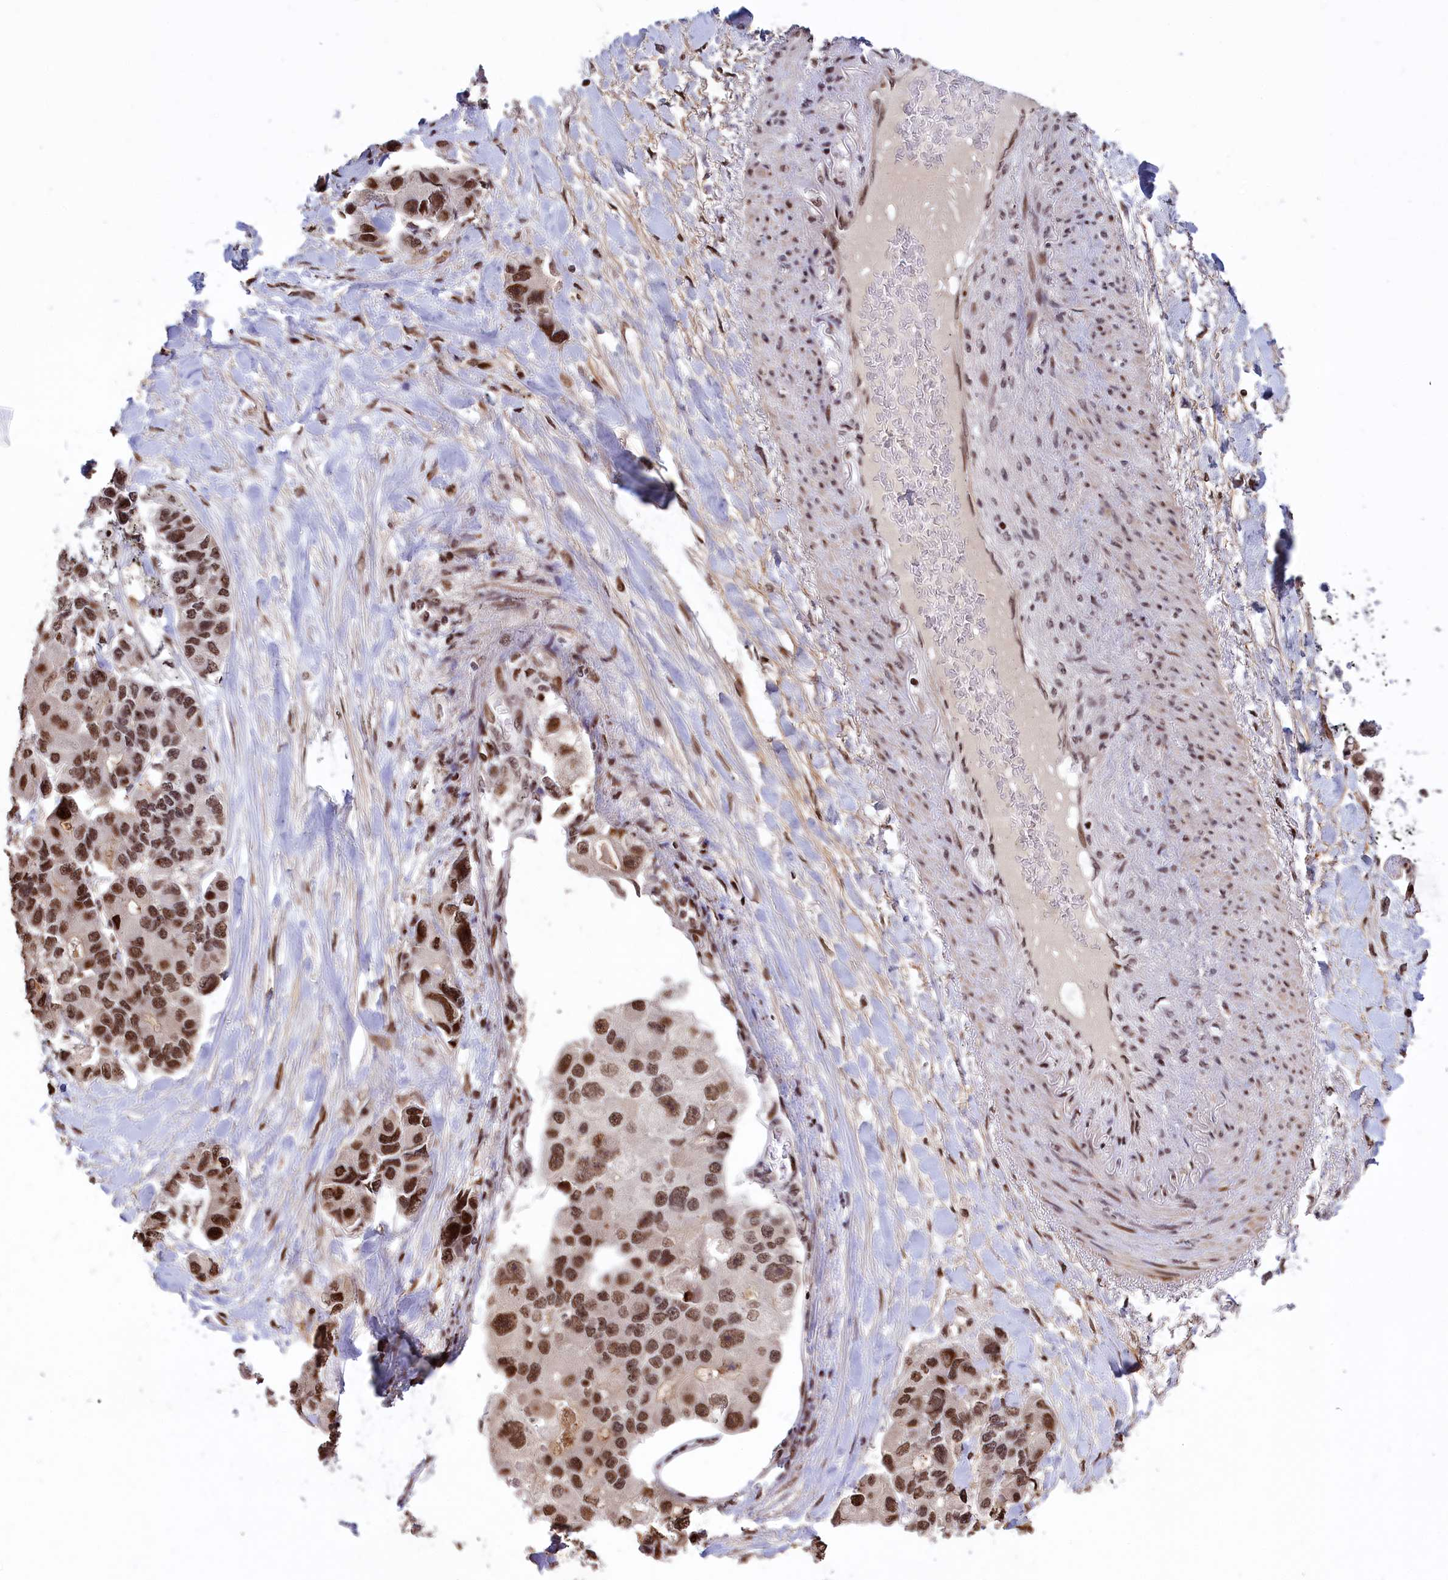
{"staining": {"intensity": "moderate", "quantity": ">75%", "location": "nuclear"}, "tissue": "lung cancer", "cell_type": "Tumor cells", "image_type": "cancer", "snomed": [{"axis": "morphology", "description": "Adenocarcinoma, NOS"}, {"axis": "topography", "description": "Lung"}], "caption": "Lung cancer (adenocarcinoma) stained with a protein marker demonstrates moderate staining in tumor cells.", "gene": "RELB", "patient": {"sex": "female", "age": 54}}